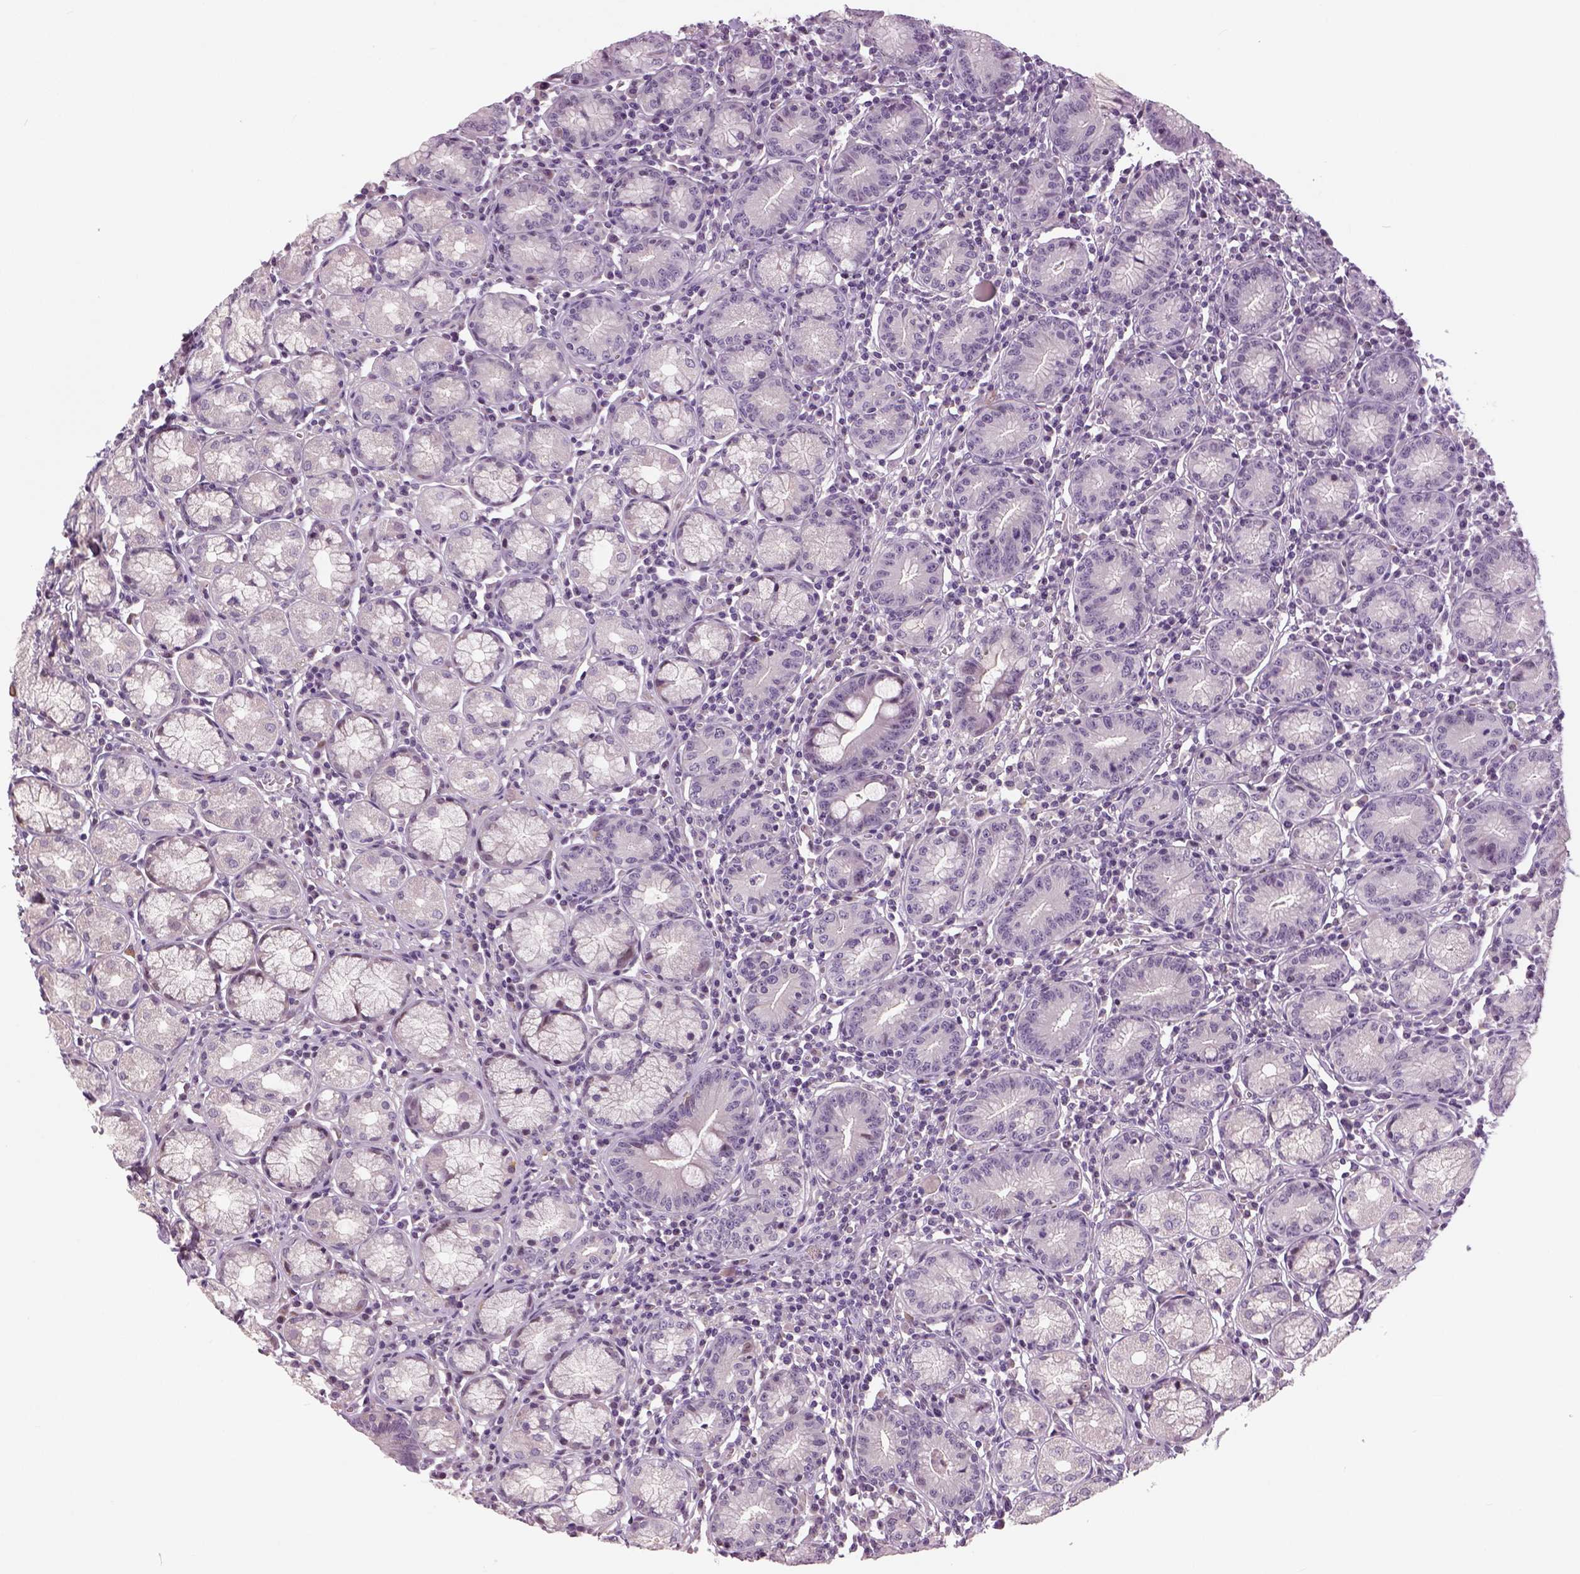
{"staining": {"intensity": "negative", "quantity": "none", "location": "none"}, "tissue": "stomach", "cell_type": "Glandular cells", "image_type": "normal", "snomed": [{"axis": "morphology", "description": "Normal tissue, NOS"}, {"axis": "topography", "description": "Stomach"}], "caption": "Glandular cells are negative for brown protein staining in normal stomach.", "gene": "NECAB1", "patient": {"sex": "male", "age": 55}}